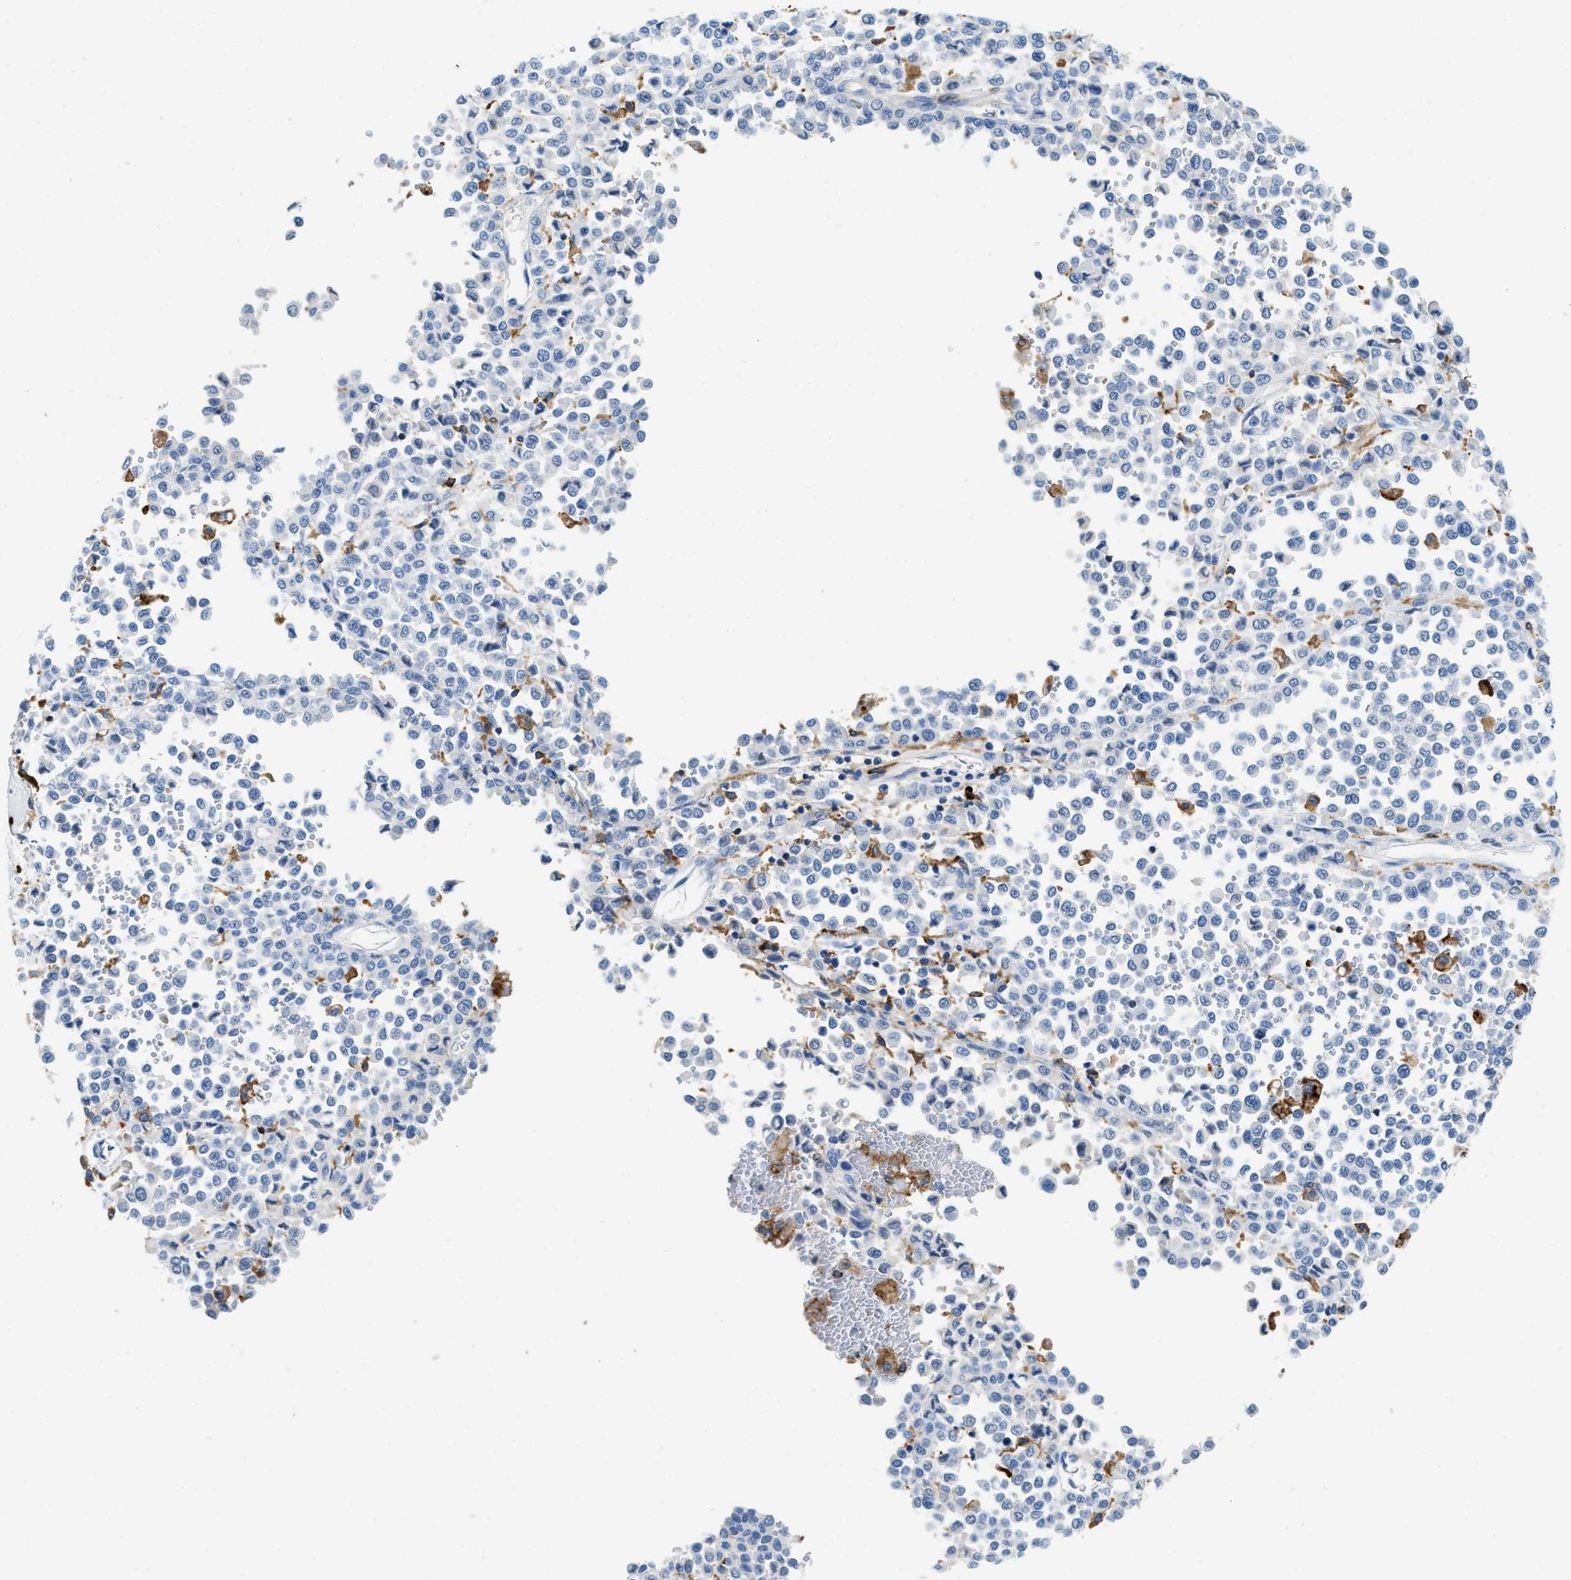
{"staining": {"intensity": "negative", "quantity": "none", "location": "none"}, "tissue": "melanoma", "cell_type": "Tumor cells", "image_type": "cancer", "snomed": [{"axis": "morphology", "description": "Malignant melanoma, Metastatic site"}, {"axis": "topography", "description": "Pancreas"}], "caption": "High magnification brightfield microscopy of malignant melanoma (metastatic site) stained with DAB (3,3'-diaminobenzidine) (brown) and counterstained with hematoxylin (blue): tumor cells show no significant positivity.", "gene": "CD226", "patient": {"sex": "female", "age": 30}}